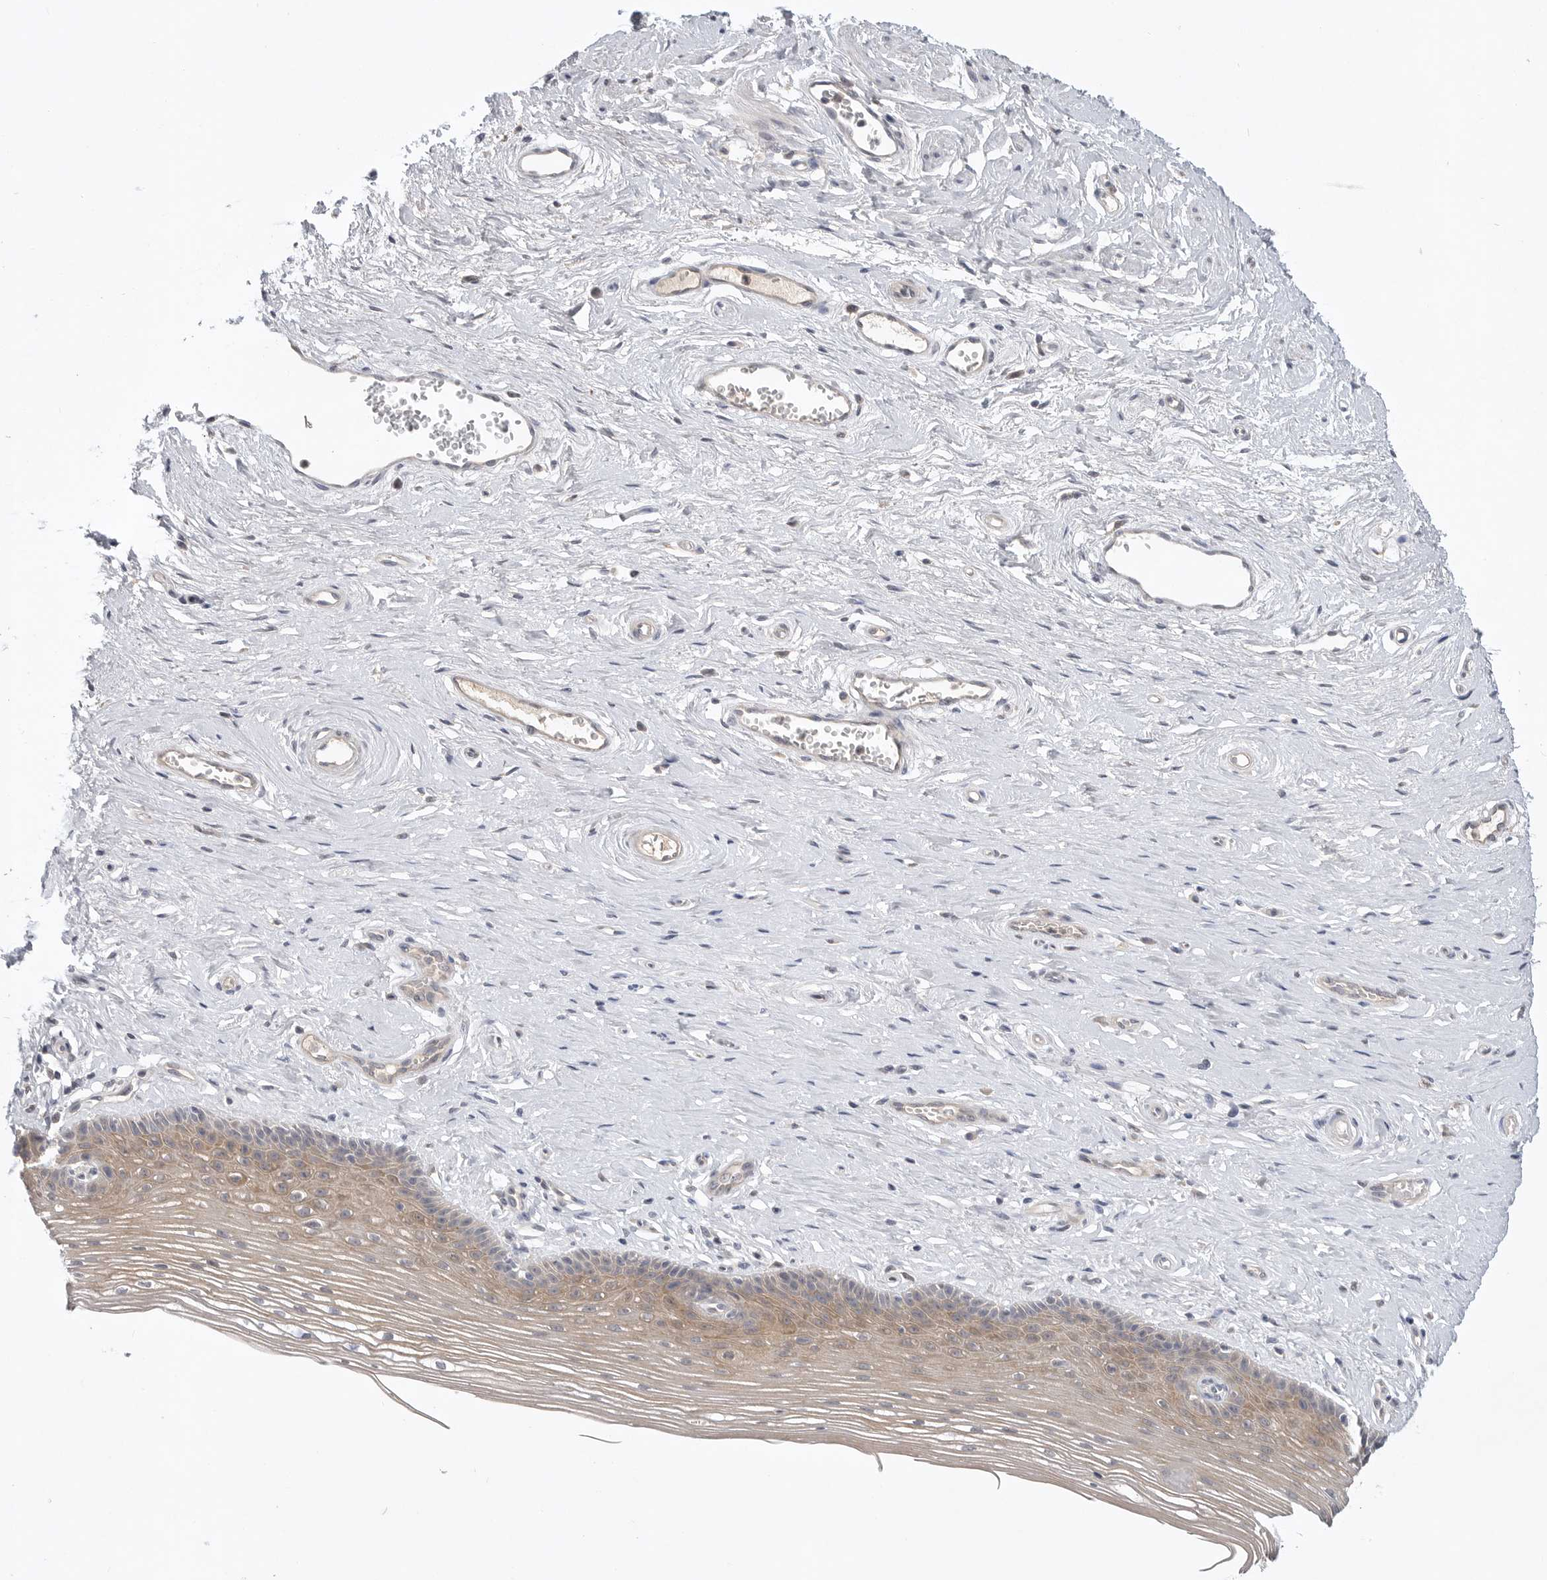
{"staining": {"intensity": "moderate", "quantity": ">75%", "location": "cytoplasmic/membranous"}, "tissue": "vagina", "cell_type": "Squamous epithelial cells", "image_type": "normal", "snomed": [{"axis": "morphology", "description": "Normal tissue, NOS"}, {"axis": "topography", "description": "Vagina"}], "caption": "Vagina stained for a protein shows moderate cytoplasmic/membranous positivity in squamous epithelial cells. The protein is stained brown, and the nuclei are stained in blue (DAB IHC with brightfield microscopy, high magnification).", "gene": "ITGAD", "patient": {"sex": "female", "age": 46}}